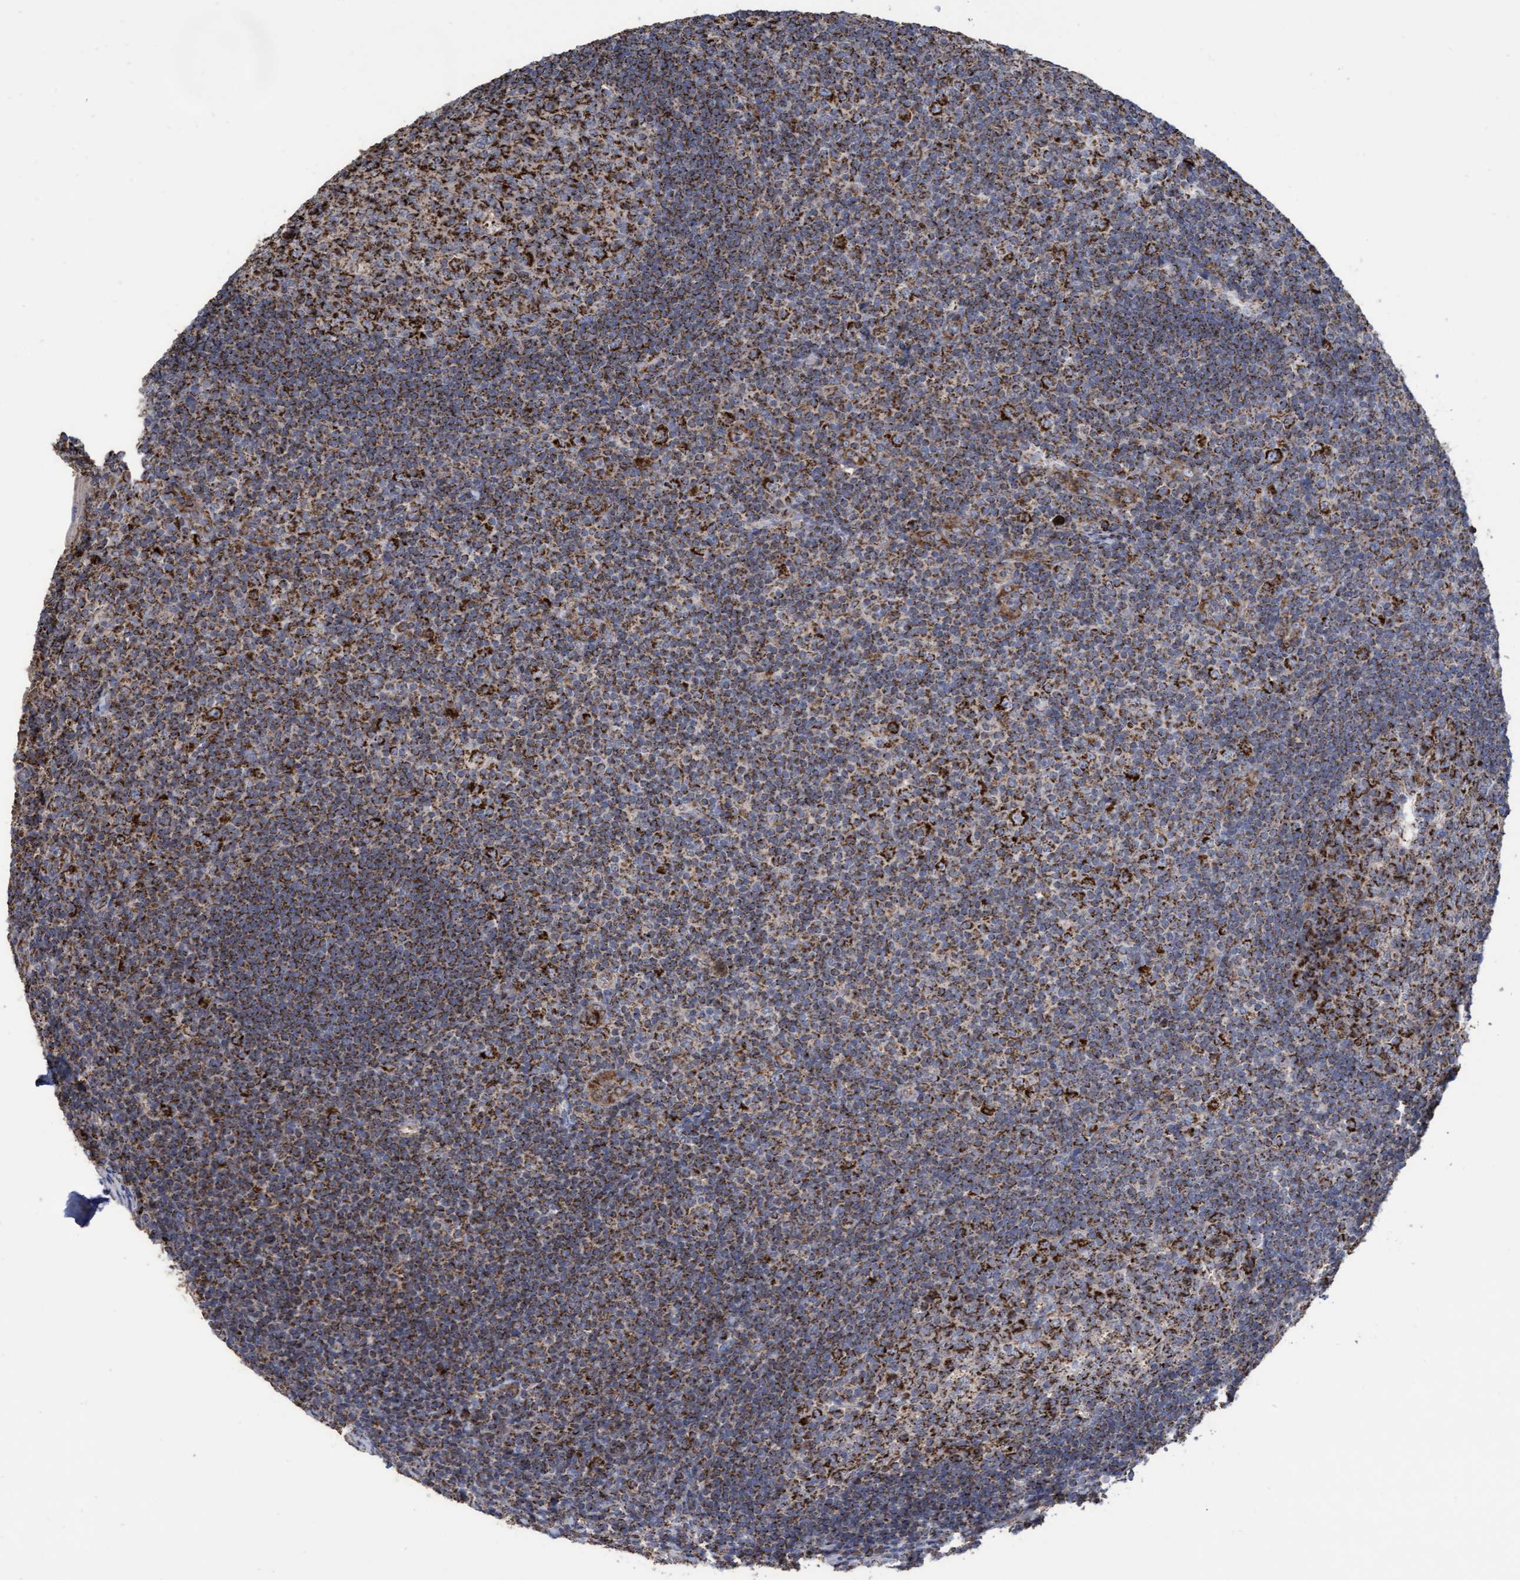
{"staining": {"intensity": "strong", "quantity": ">75%", "location": "cytoplasmic/membranous"}, "tissue": "tonsil", "cell_type": "Germinal center cells", "image_type": "normal", "snomed": [{"axis": "morphology", "description": "Normal tissue, NOS"}, {"axis": "topography", "description": "Tonsil"}], "caption": "Brown immunohistochemical staining in benign human tonsil exhibits strong cytoplasmic/membranous staining in approximately >75% of germinal center cells.", "gene": "COBL", "patient": {"sex": "male", "age": 37}}